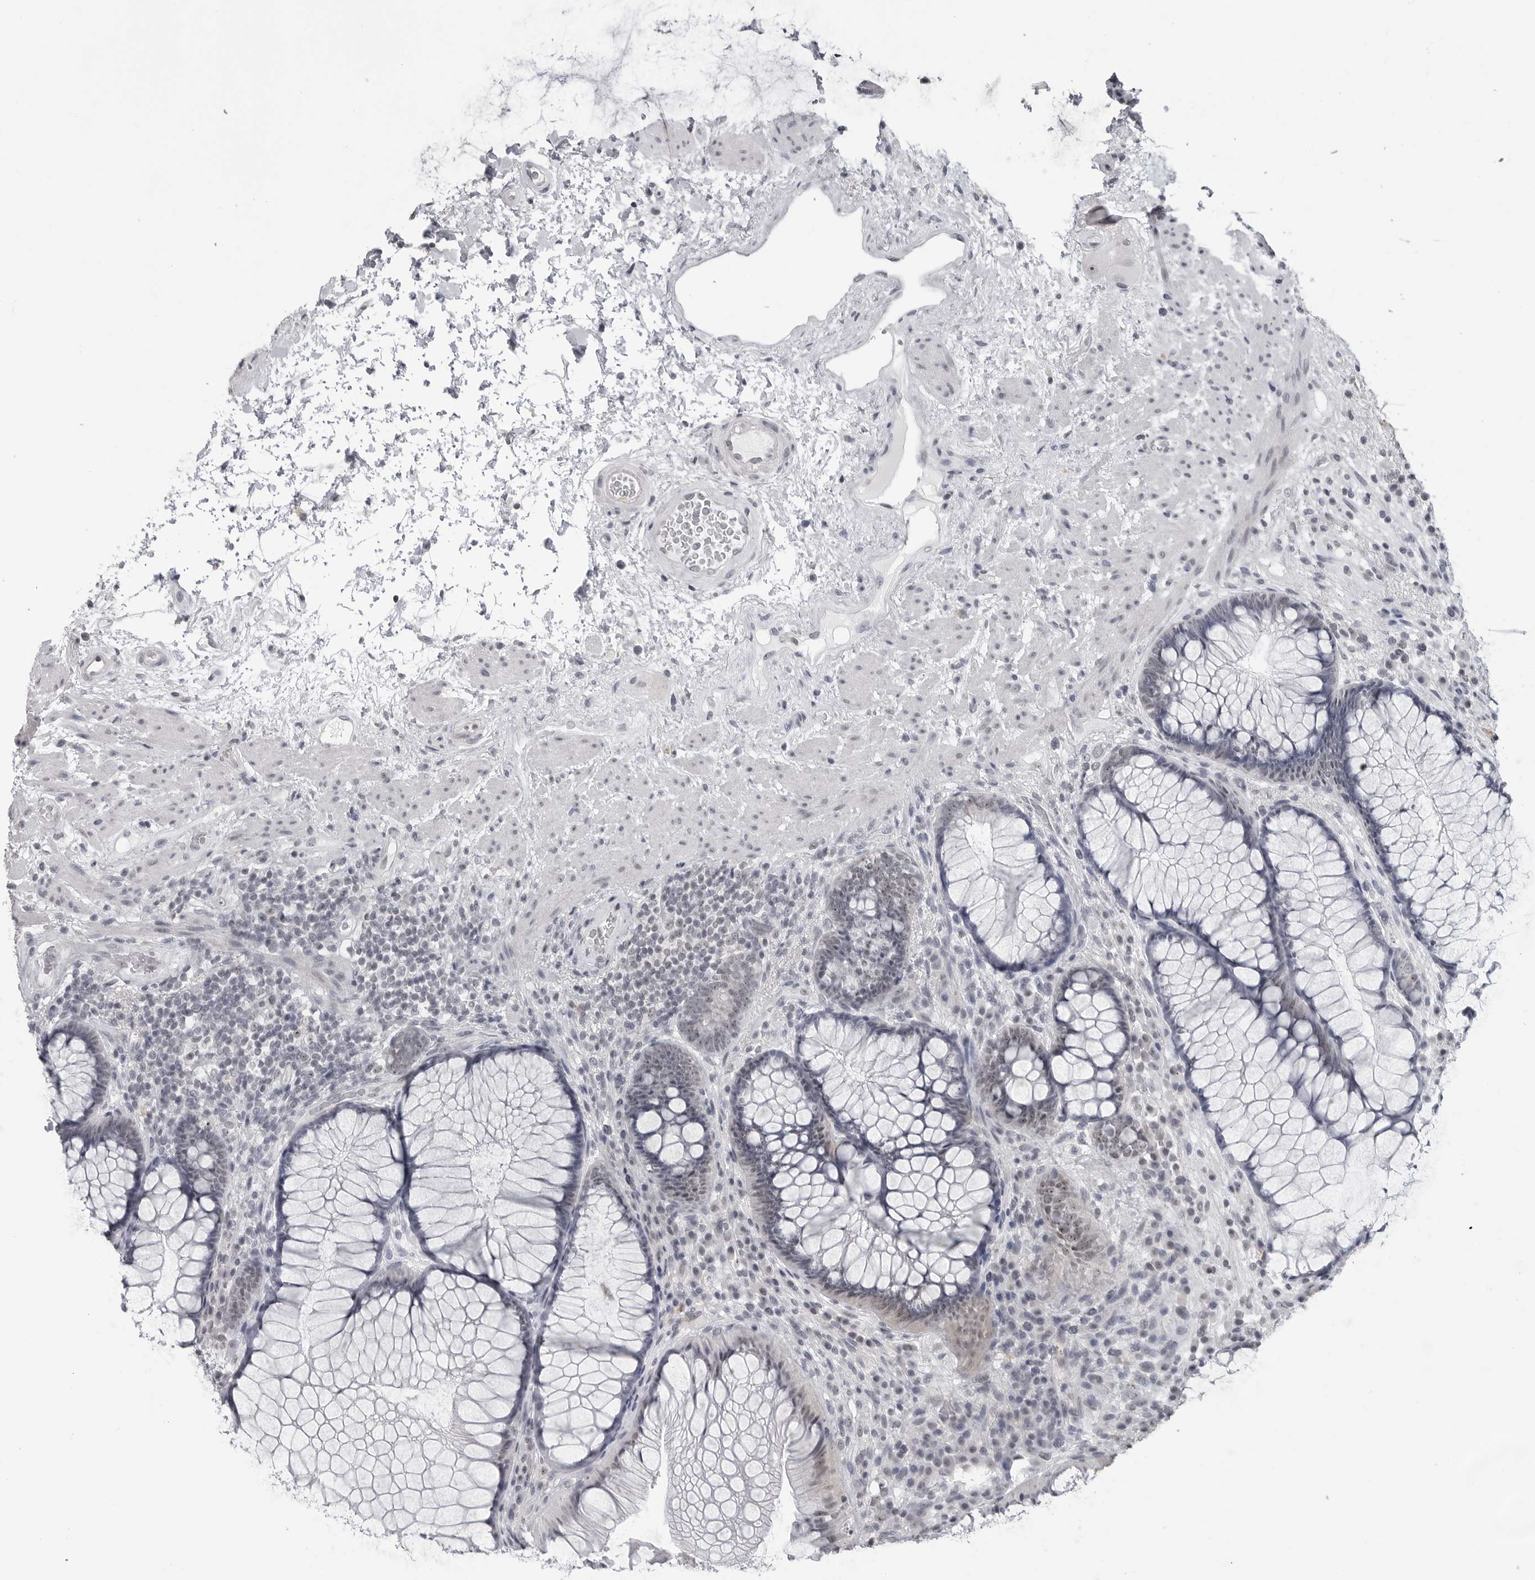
{"staining": {"intensity": "moderate", "quantity": "25%-75%", "location": "nuclear"}, "tissue": "rectum", "cell_type": "Glandular cells", "image_type": "normal", "snomed": [{"axis": "morphology", "description": "Normal tissue, NOS"}, {"axis": "topography", "description": "Rectum"}], "caption": "Protein expression analysis of unremarkable rectum shows moderate nuclear positivity in approximately 25%-75% of glandular cells. The protein of interest is shown in brown color, while the nuclei are stained blue.", "gene": "DDX54", "patient": {"sex": "male", "age": 51}}